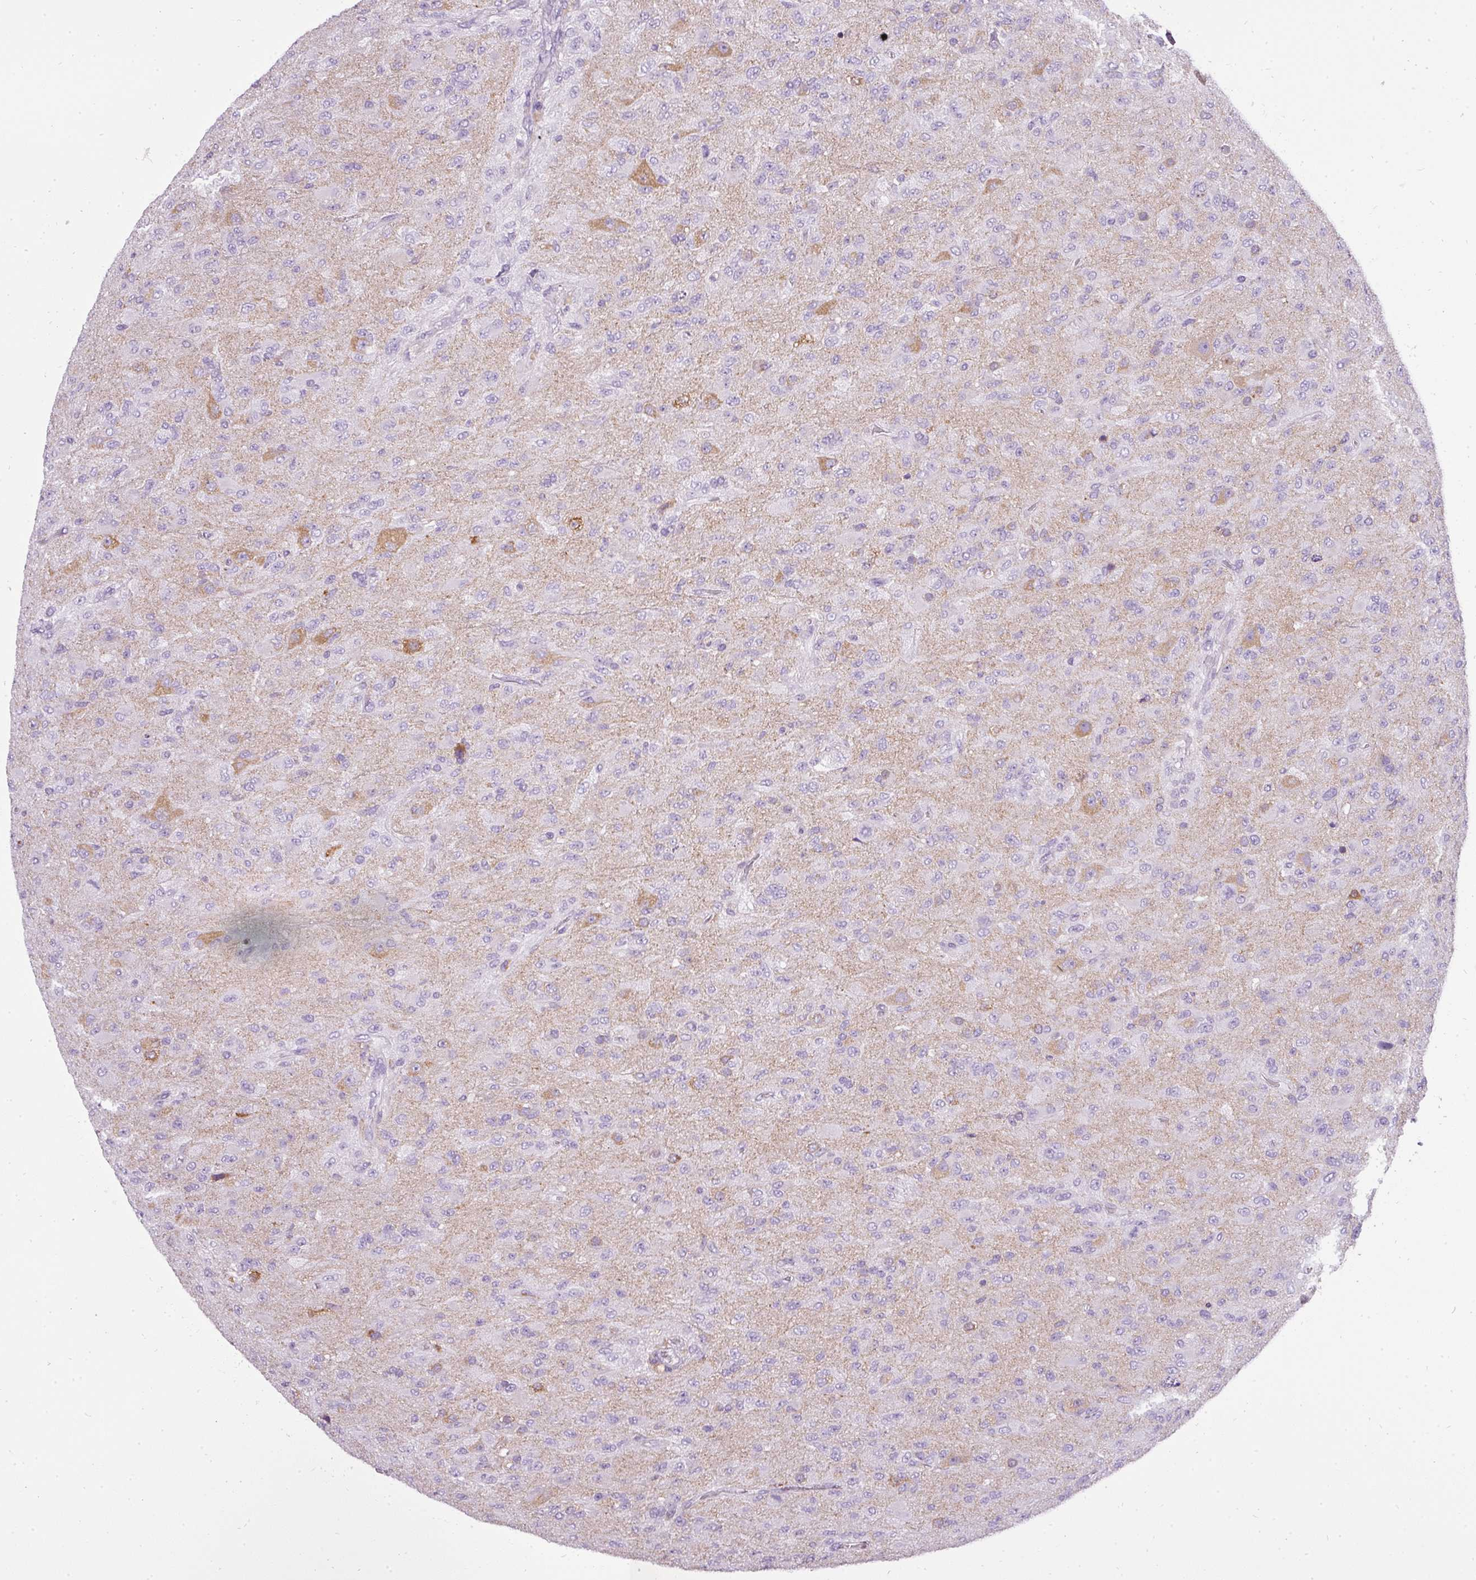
{"staining": {"intensity": "negative", "quantity": "none", "location": "none"}, "tissue": "glioma", "cell_type": "Tumor cells", "image_type": "cancer", "snomed": [{"axis": "morphology", "description": "Glioma, malignant, Low grade"}, {"axis": "topography", "description": "Brain"}], "caption": "A high-resolution histopathology image shows IHC staining of glioma, which shows no significant expression in tumor cells.", "gene": "ATP6V1D", "patient": {"sex": "male", "age": 65}}